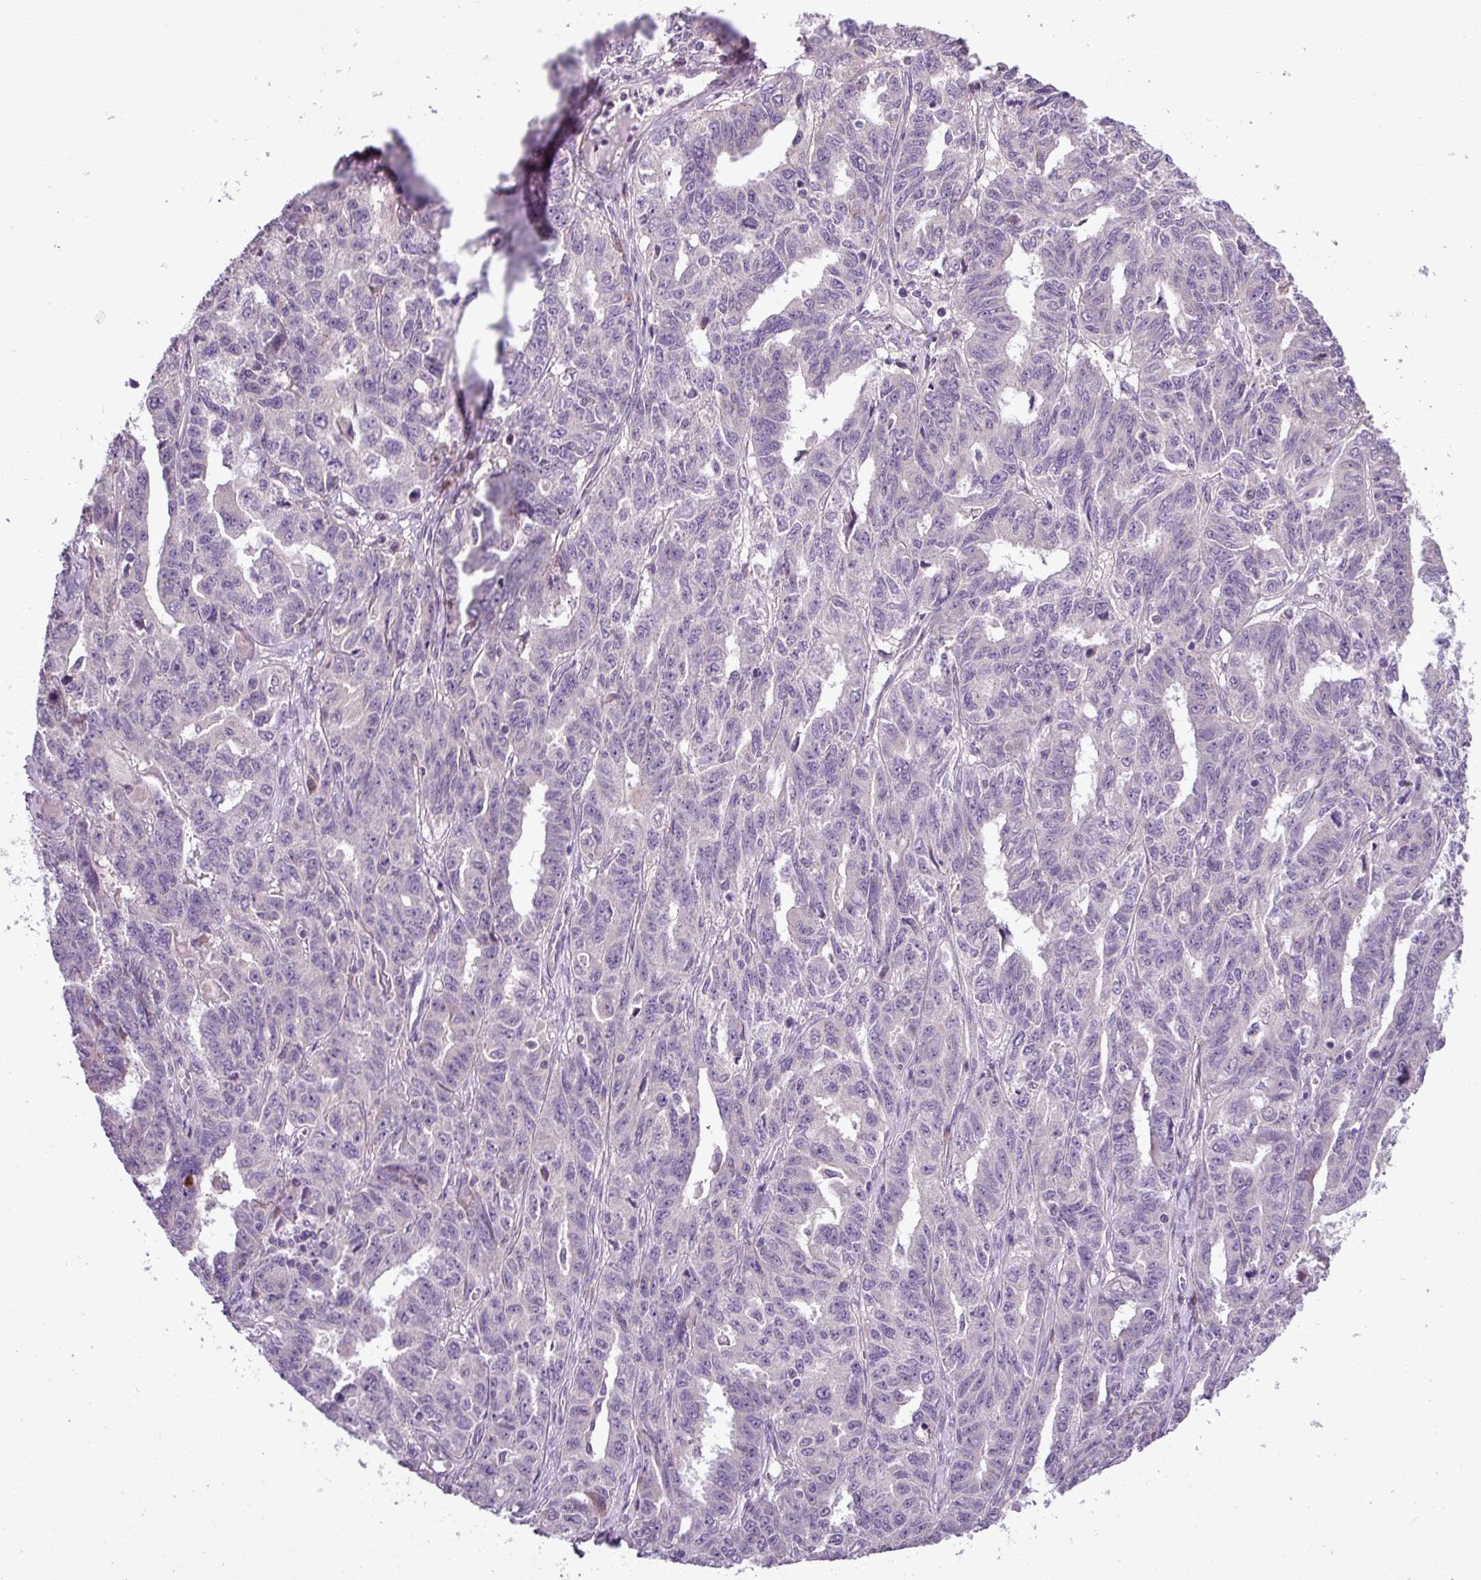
{"staining": {"intensity": "negative", "quantity": "none", "location": "none"}, "tissue": "ovarian cancer", "cell_type": "Tumor cells", "image_type": "cancer", "snomed": [{"axis": "morphology", "description": "Adenocarcinoma, NOS"}, {"axis": "morphology", "description": "Carcinoma, endometroid"}, {"axis": "topography", "description": "Ovary"}], "caption": "An immunohistochemistry (IHC) photomicrograph of ovarian cancer is shown. There is no staining in tumor cells of ovarian cancer. (DAB (3,3'-diaminobenzidine) immunohistochemistry visualized using brightfield microscopy, high magnification).", "gene": "MOCS3", "patient": {"sex": "female", "age": 72}}